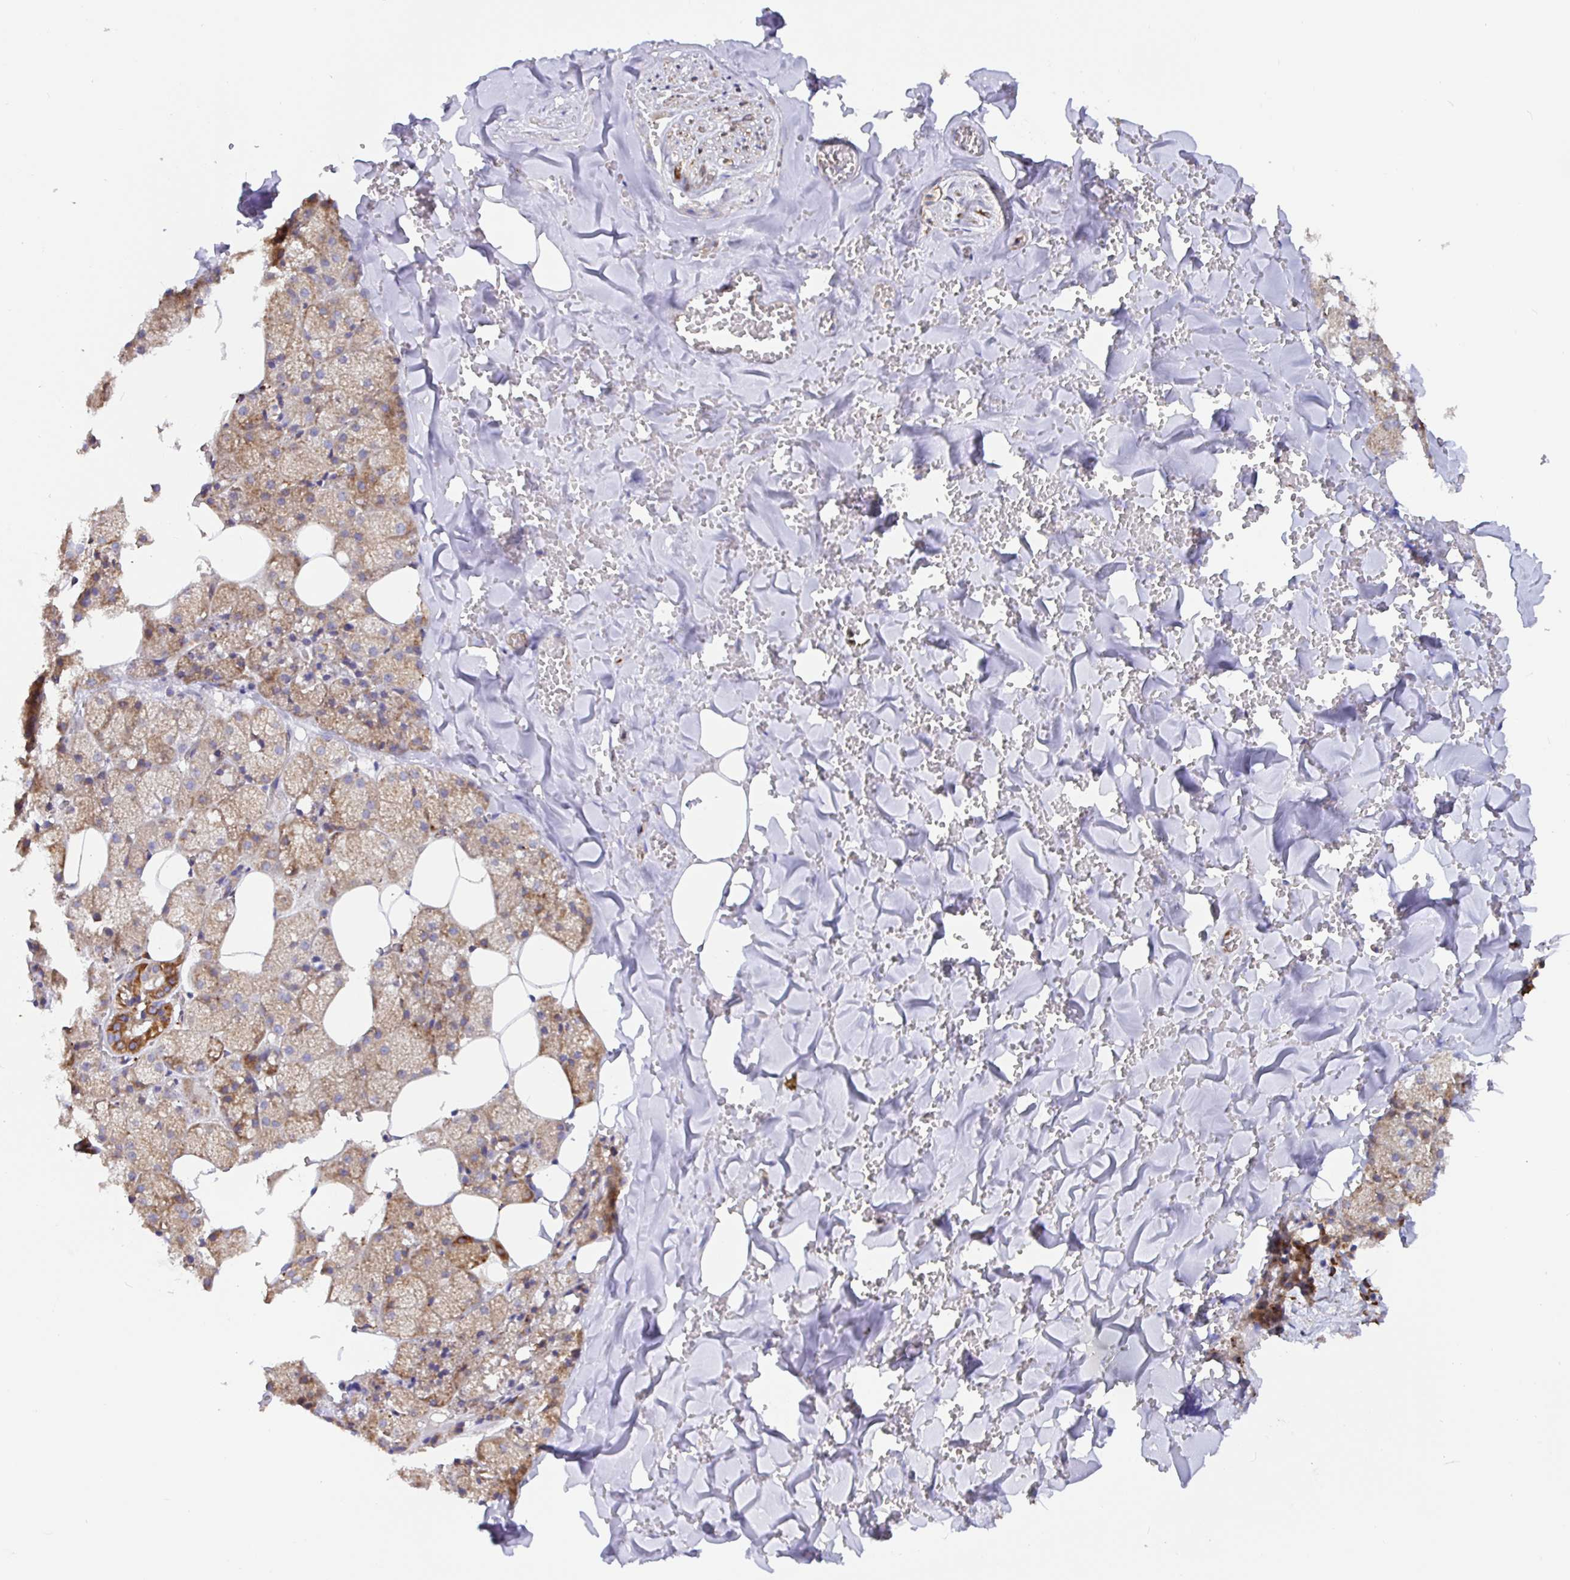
{"staining": {"intensity": "moderate", "quantity": ">75%", "location": "cytoplasmic/membranous"}, "tissue": "salivary gland", "cell_type": "Glandular cells", "image_type": "normal", "snomed": [{"axis": "morphology", "description": "Normal tissue, NOS"}, {"axis": "topography", "description": "Salivary gland"}, {"axis": "topography", "description": "Peripheral nerve tissue"}], "caption": "Immunohistochemical staining of normal human salivary gland shows medium levels of moderate cytoplasmic/membranous staining in approximately >75% of glandular cells. (DAB (3,3'-diaminobenzidine) = brown stain, brightfield microscopy at high magnification).", "gene": "MAOA", "patient": {"sex": "male", "age": 38}}